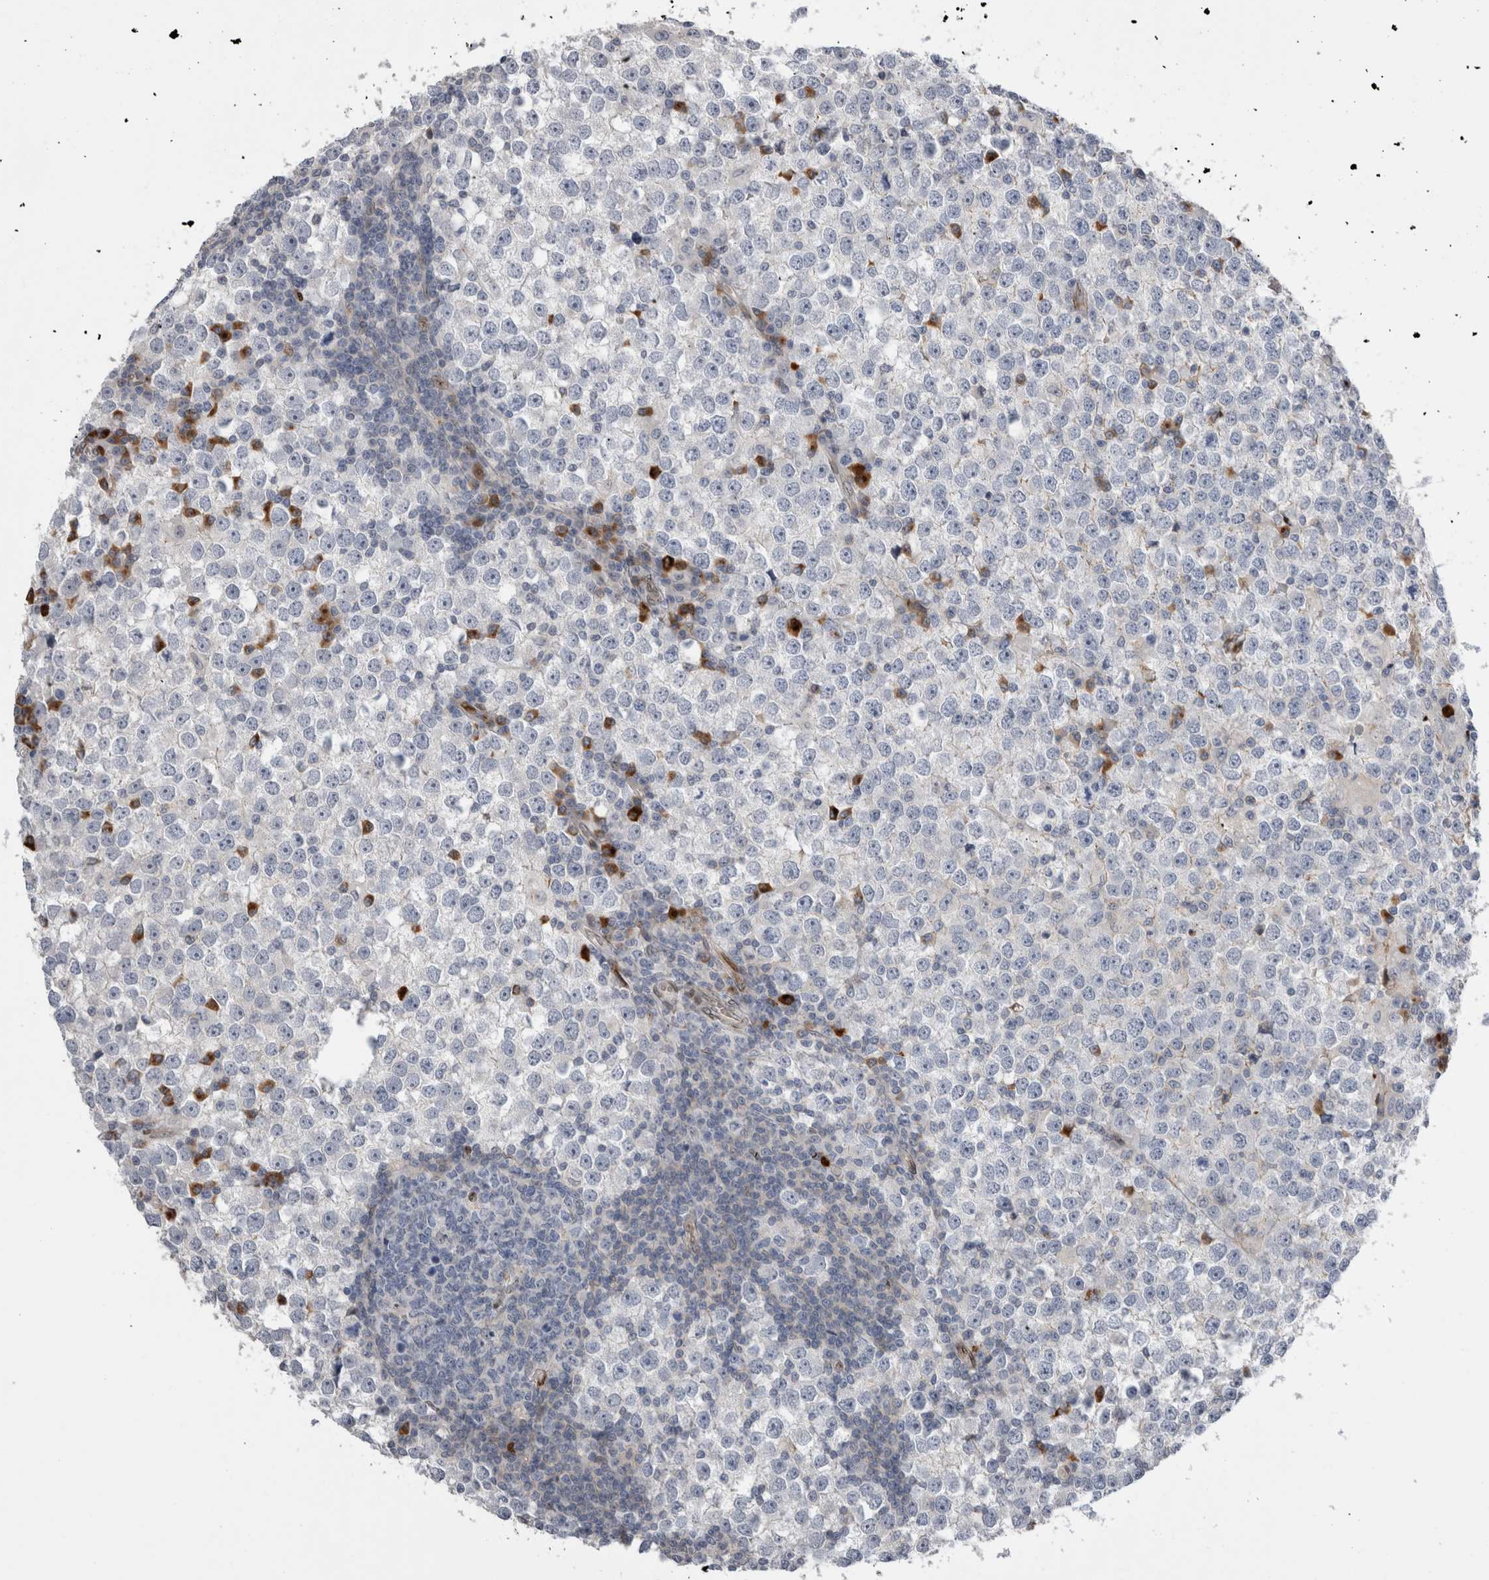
{"staining": {"intensity": "negative", "quantity": "none", "location": "none"}, "tissue": "testis cancer", "cell_type": "Tumor cells", "image_type": "cancer", "snomed": [{"axis": "morphology", "description": "Seminoma, NOS"}, {"axis": "topography", "description": "Testis"}], "caption": "Image shows no significant protein positivity in tumor cells of seminoma (testis).", "gene": "DMTN", "patient": {"sex": "male", "age": 65}}